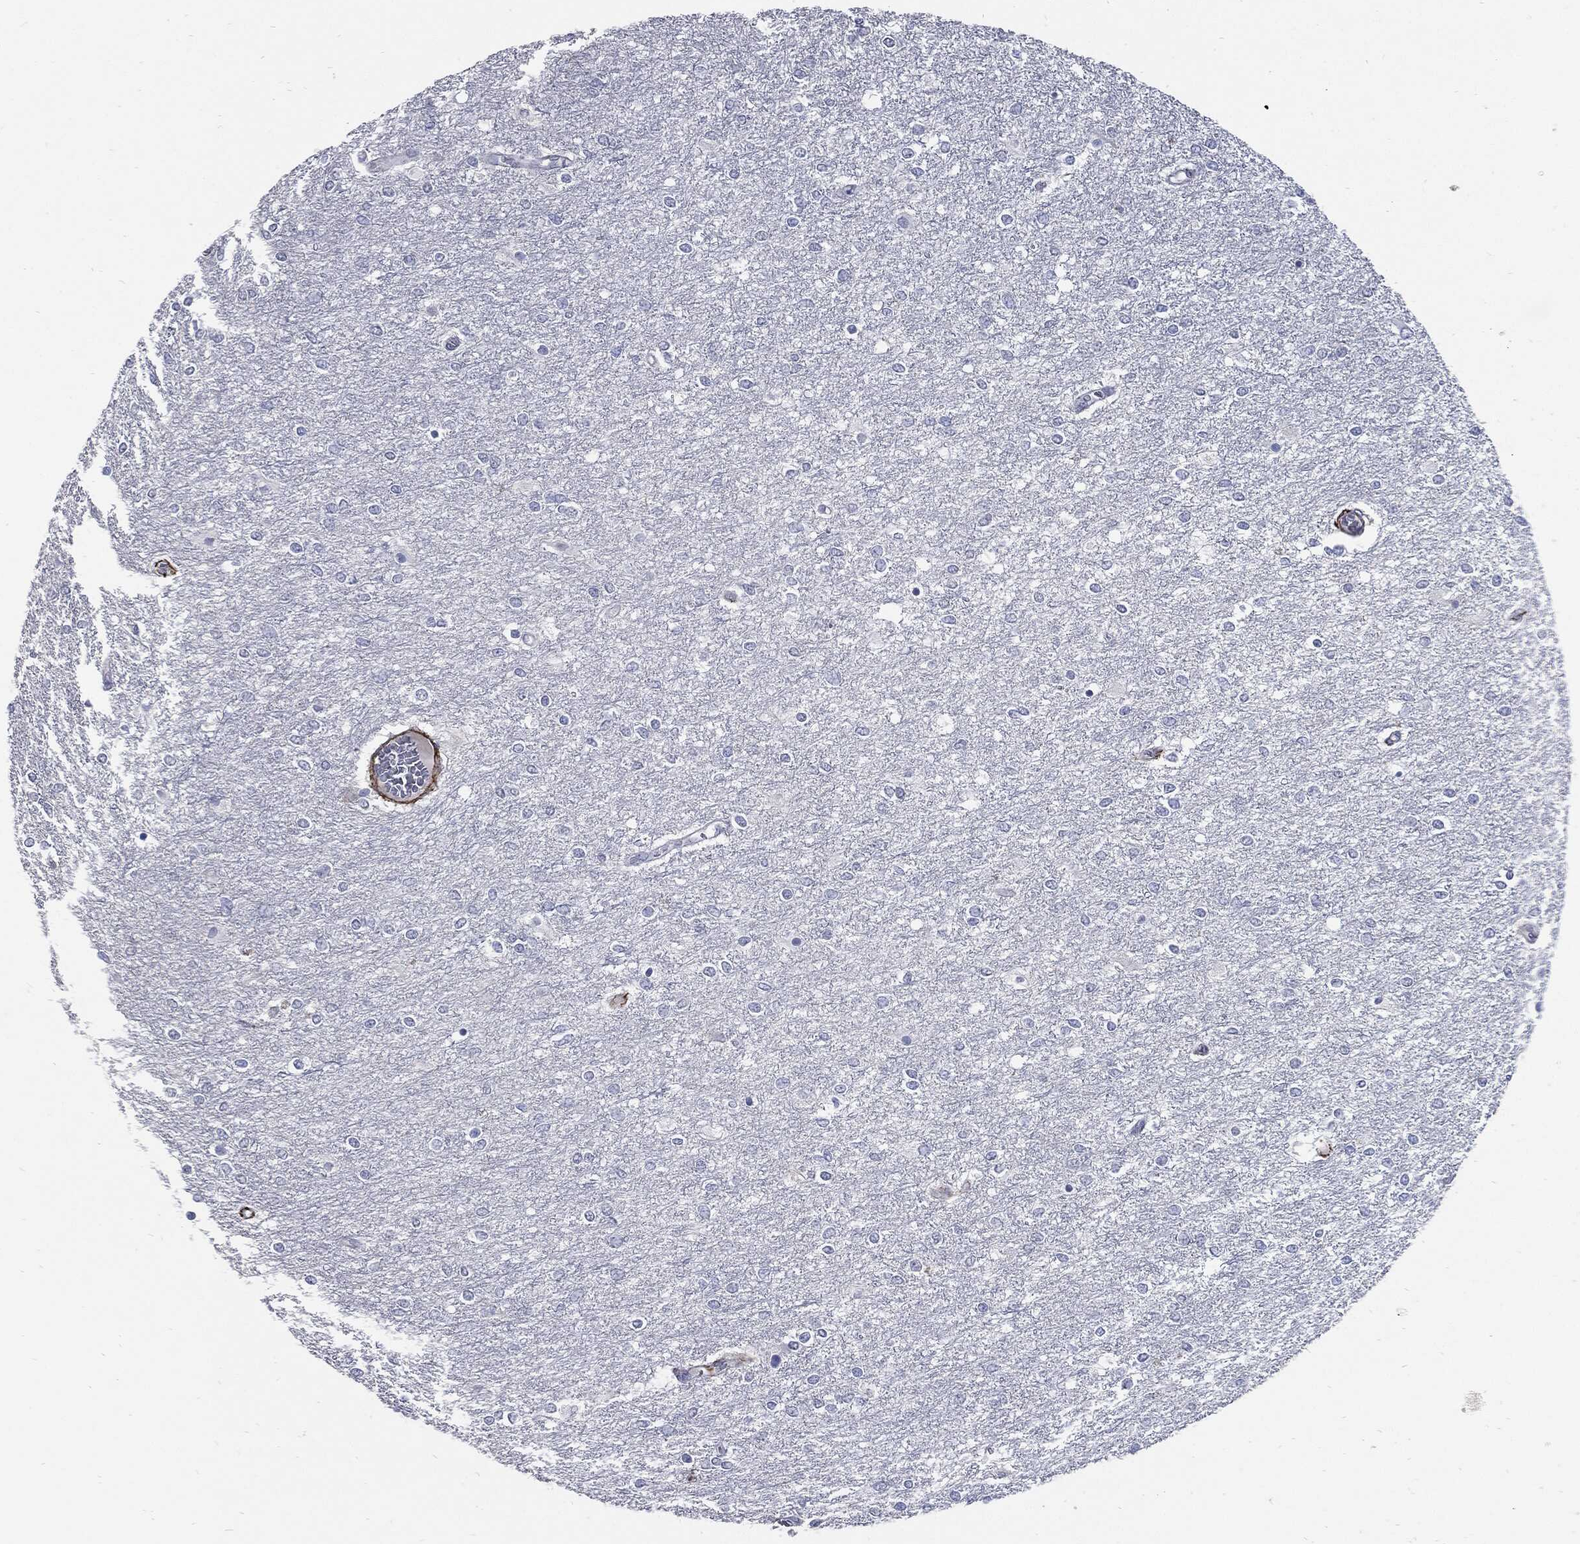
{"staining": {"intensity": "negative", "quantity": "none", "location": "none"}, "tissue": "glioma", "cell_type": "Tumor cells", "image_type": "cancer", "snomed": [{"axis": "morphology", "description": "Glioma, malignant, High grade"}, {"axis": "topography", "description": "Brain"}], "caption": "A micrograph of human glioma is negative for staining in tumor cells. (DAB (3,3'-diaminobenzidine) IHC visualized using brightfield microscopy, high magnification).", "gene": "FBN1", "patient": {"sex": "female", "age": 61}}